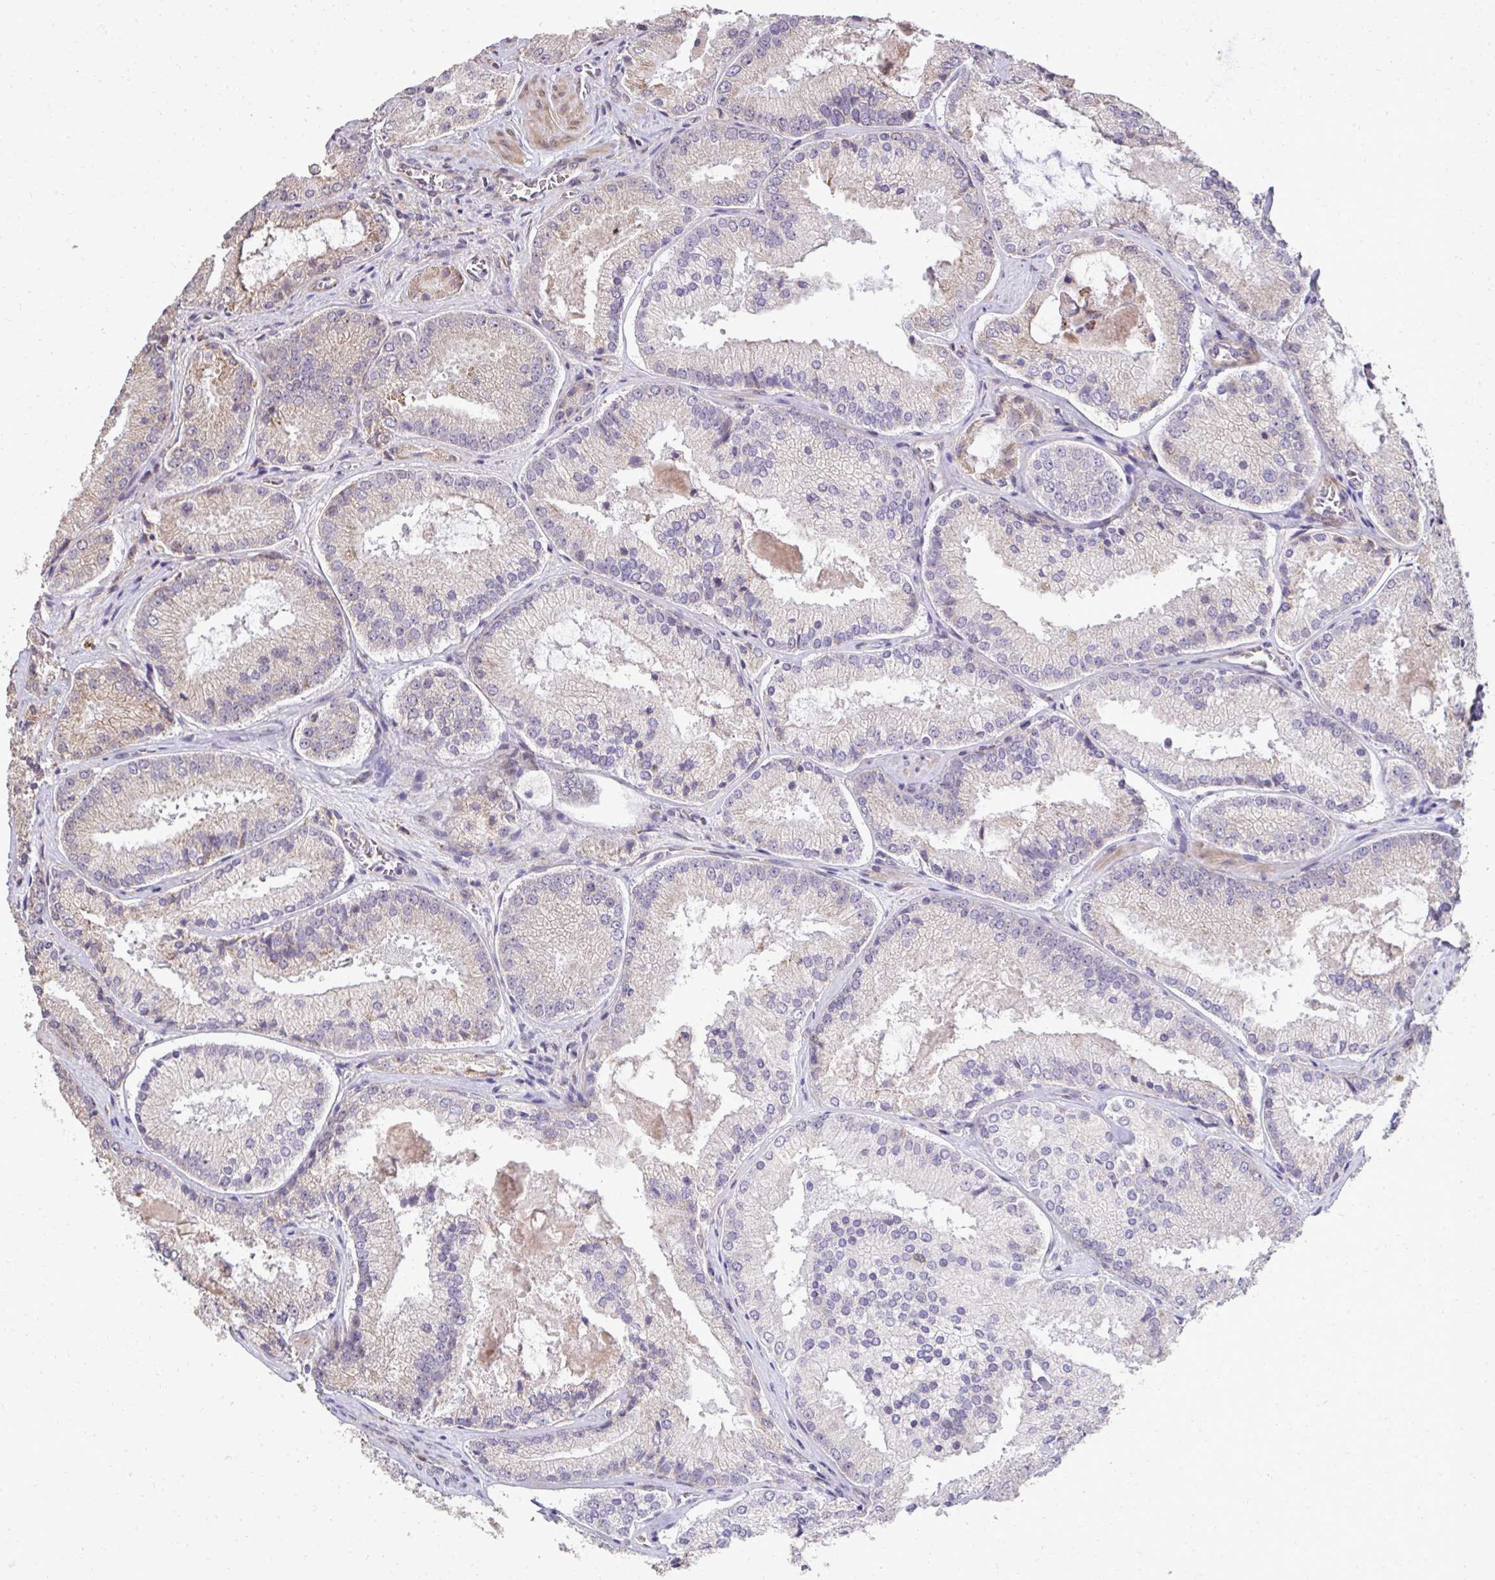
{"staining": {"intensity": "weak", "quantity": "<25%", "location": "cytoplasmic/membranous"}, "tissue": "prostate cancer", "cell_type": "Tumor cells", "image_type": "cancer", "snomed": [{"axis": "morphology", "description": "Adenocarcinoma, High grade"}, {"axis": "topography", "description": "Prostate"}], "caption": "DAB (3,3'-diaminobenzidine) immunohistochemical staining of prostate adenocarcinoma (high-grade) reveals no significant positivity in tumor cells.", "gene": "FIBCD1", "patient": {"sex": "male", "age": 73}}